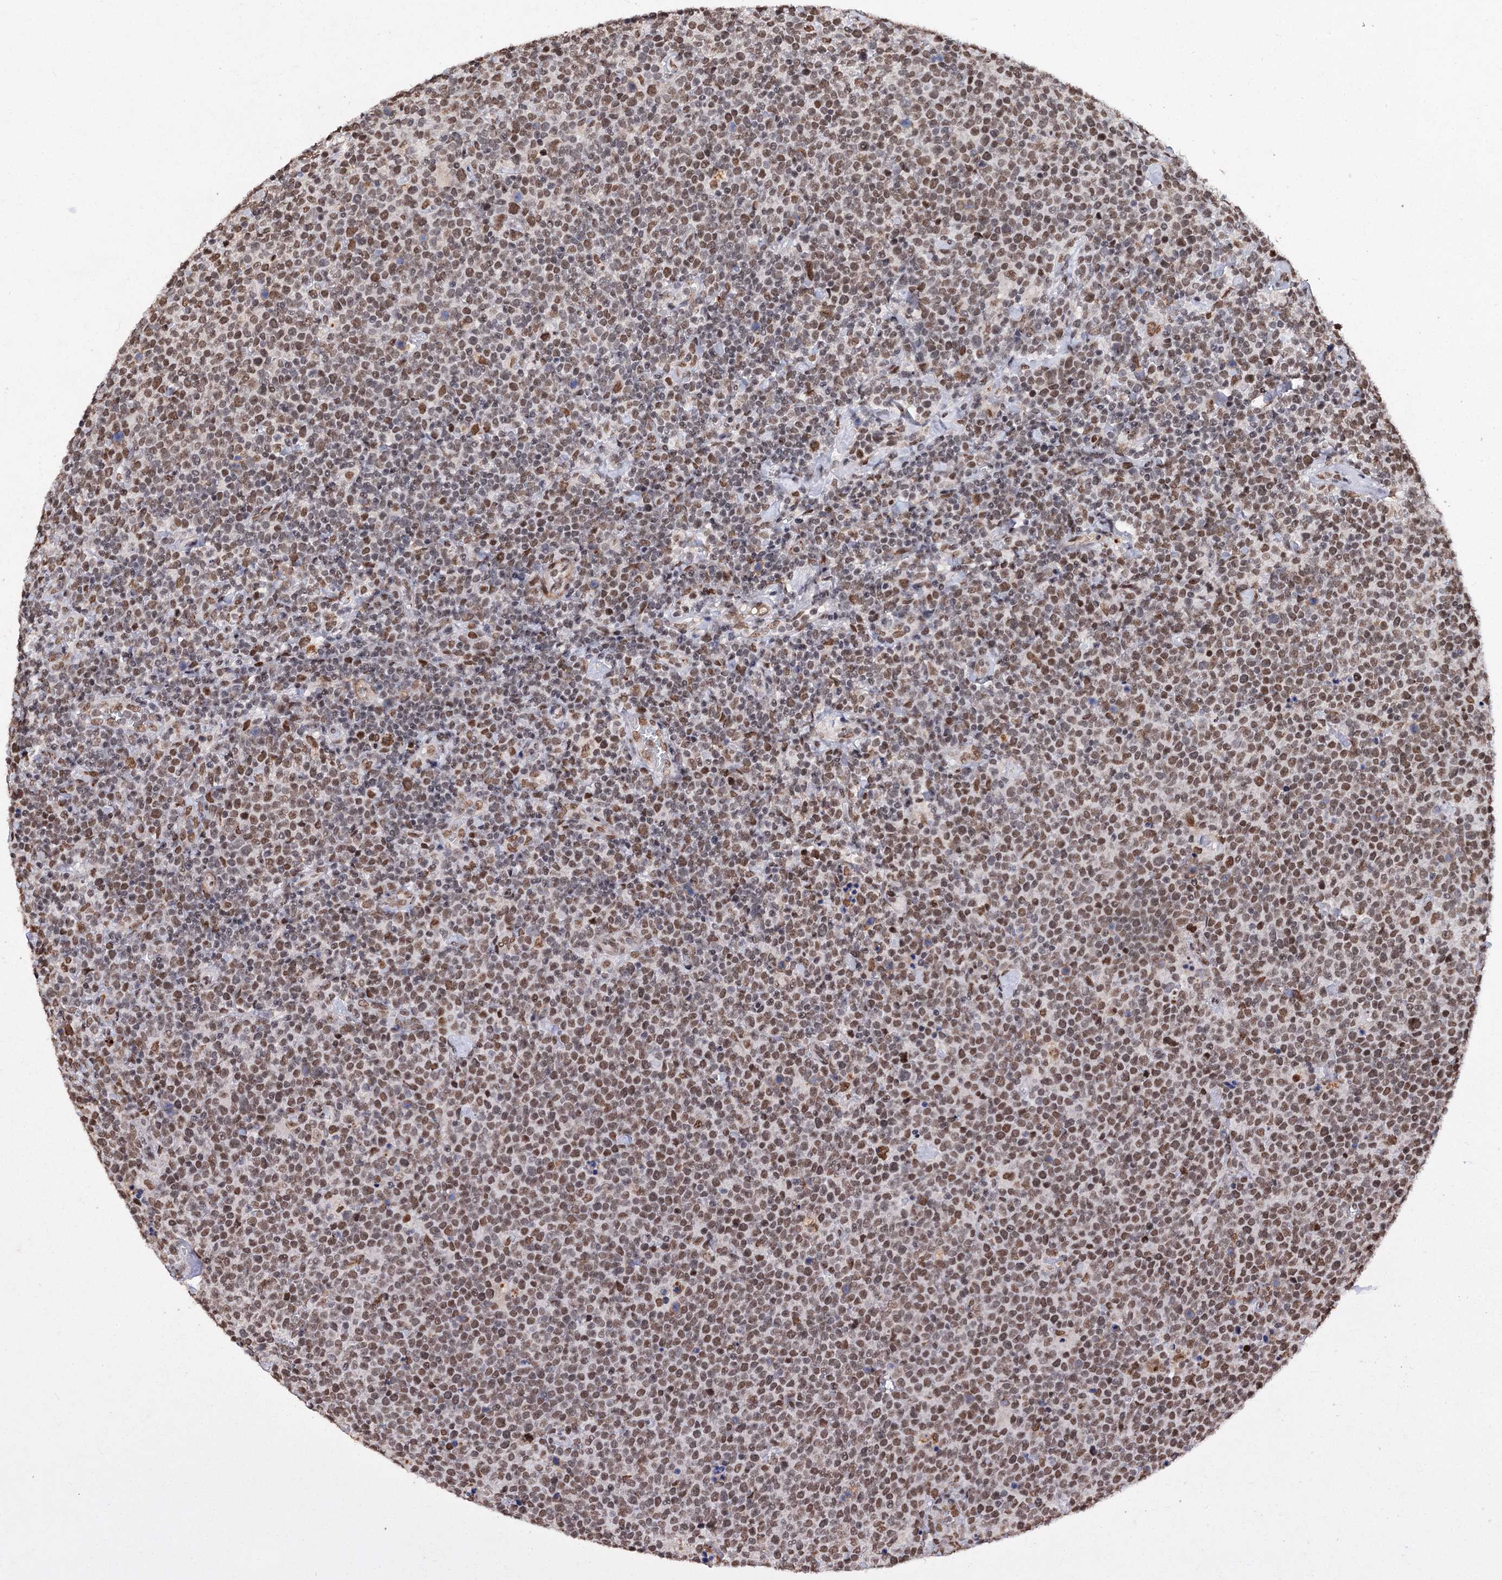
{"staining": {"intensity": "negative", "quantity": "none", "location": "none"}, "tissue": "lymphoma", "cell_type": "Tumor cells", "image_type": "cancer", "snomed": [{"axis": "morphology", "description": "Malignant lymphoma, non-Hodgkin's type, High grade"}, {"axis": "topography", "description": "Lymph node"}], "caption": "Human lymphoma stained for a protein using immunohistochemistry displays no staining in tumor cells.", "gene": "MATR3", "patient": {"sex": "male", "age": 61}}